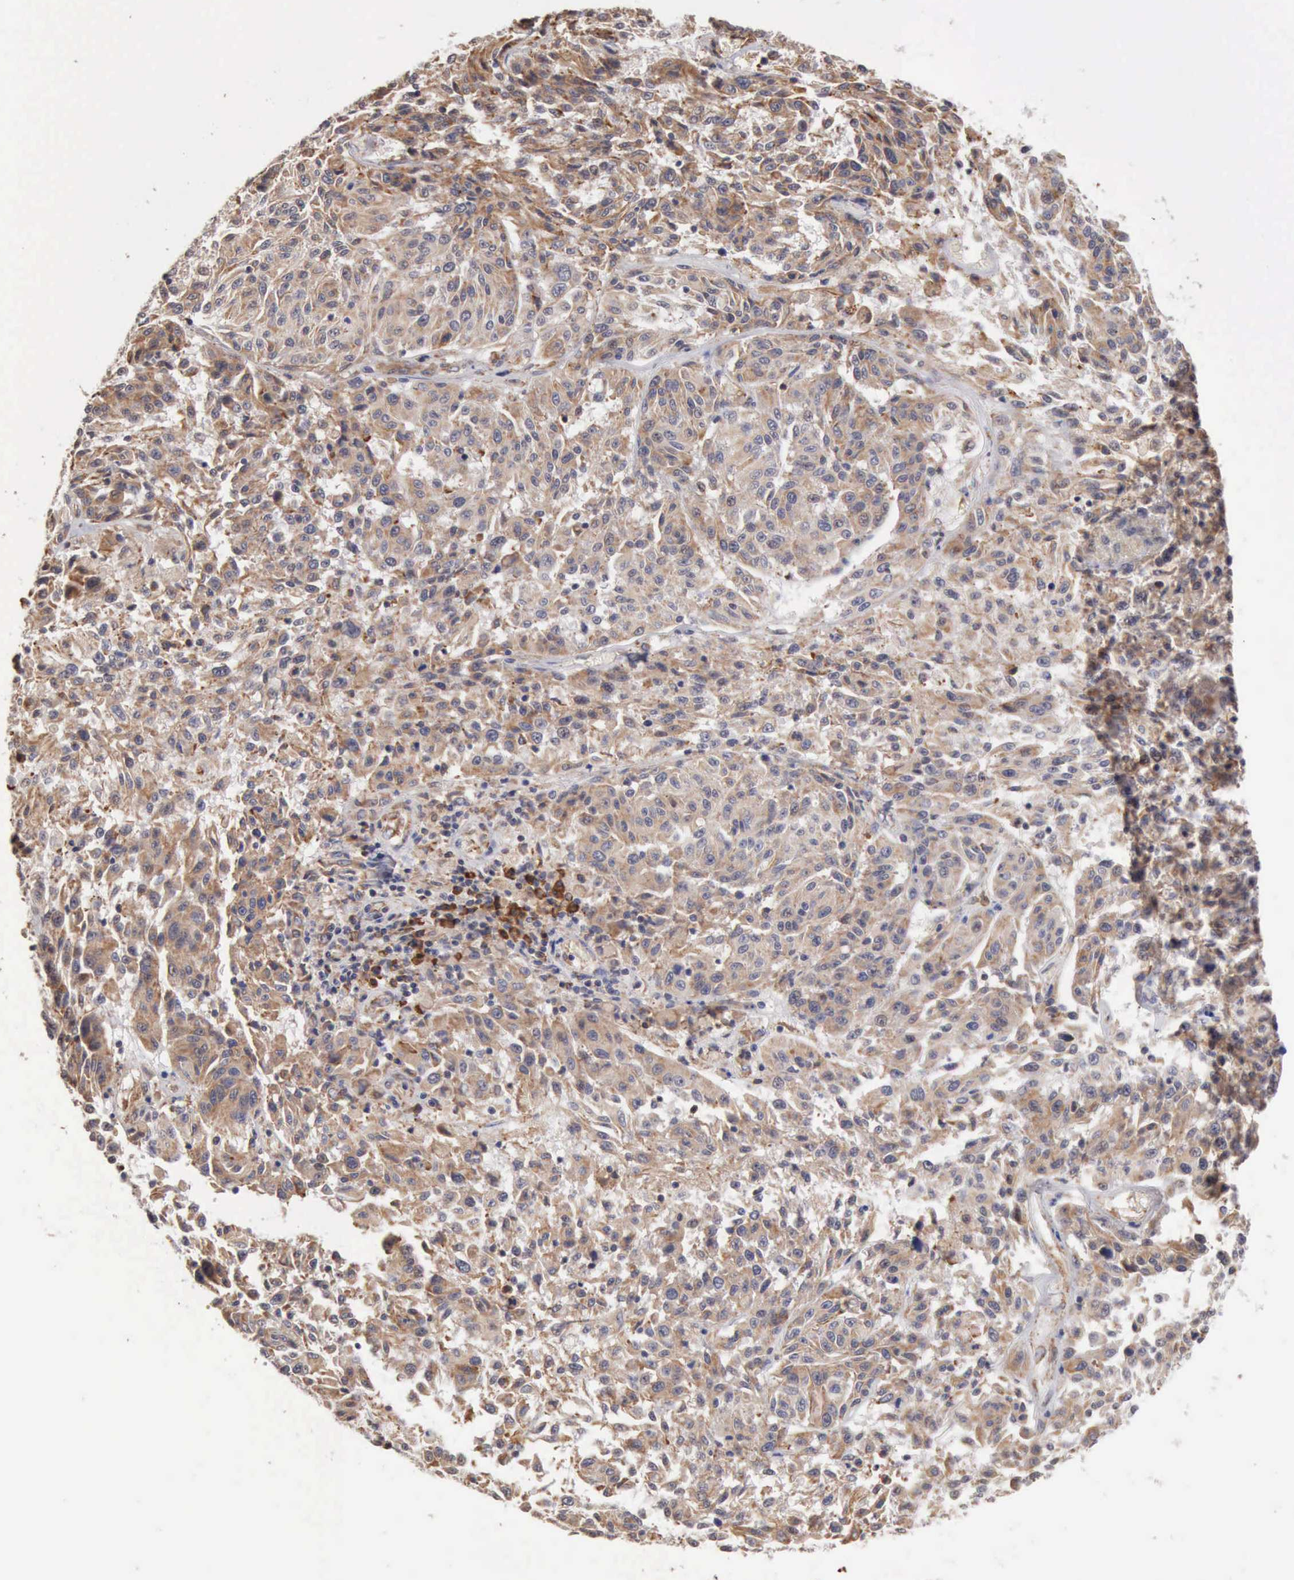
{"staining": {"intensity": "weak", "quantity": "25%-75%", "location": "cytoplasmic/membranous"}, "tissue": "melanoma", "cell_type": "Tumor cells", "image_type": "cancer", "snomed": [{"axis": "morphology", "description": "Malignant melanoma, NOS"}, {"axis": "topography", "description": "Skin"}], "caption": "This photomicrograph reveals melanoma stained with IHC to label a protein in brown. The cytoplasmic/membranous of tumor cells show weak positivity for the protein. Nuclei are counter-stained blue.", "gene": "GPR101", "patient": {"sex": "female", "age": 77}}